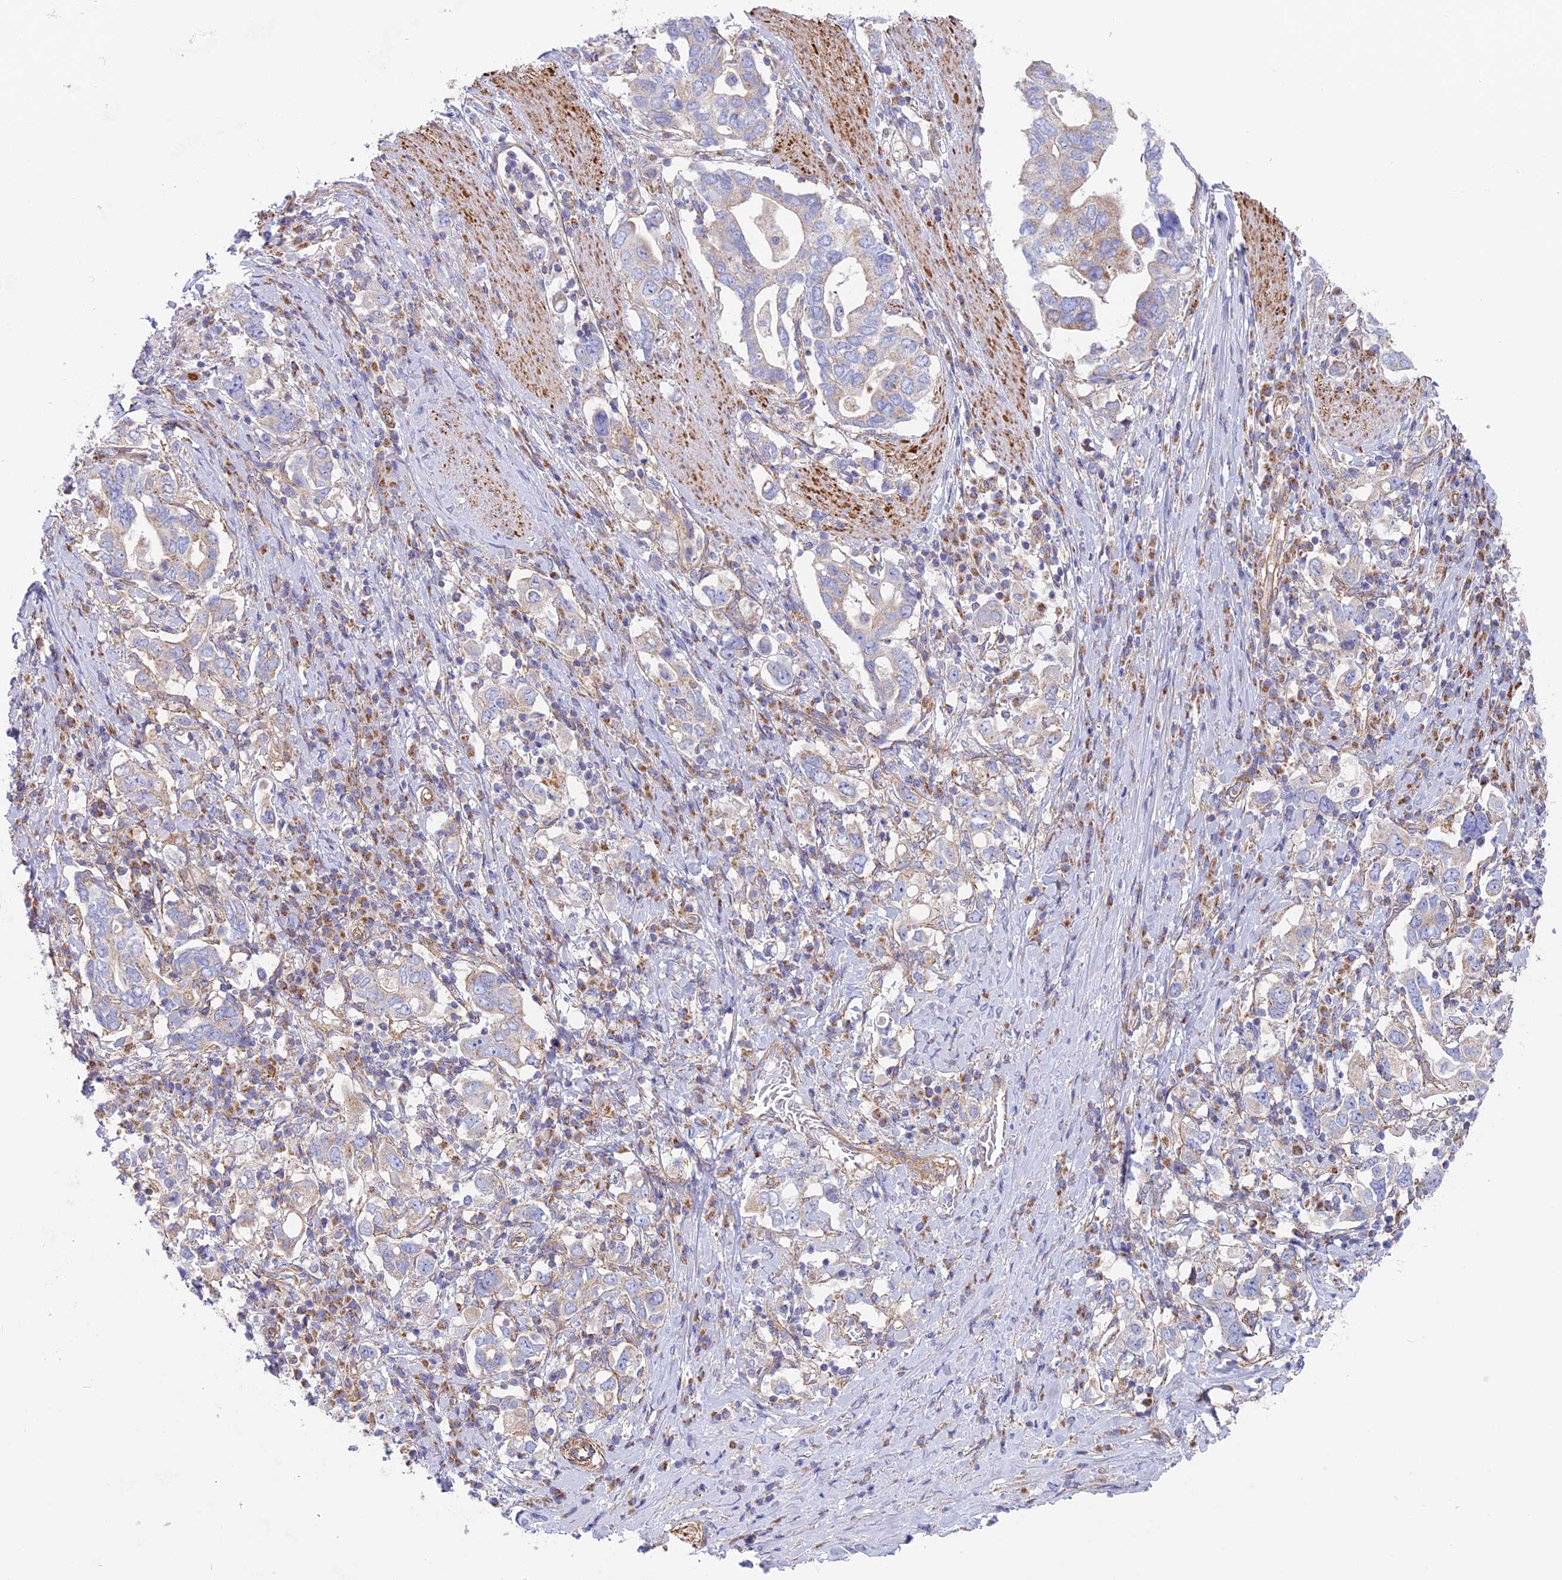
{"staining": {"intensity": "negative", "quantity": "none", "location": "none"}, "tissue": "stomach cancer", "cell_type": "Tumor cells", "image_type": "cancer", "snomed": [{"axis": "morphology", "description": "Adenocarcinoma, NOS"}, {"axis": "topography", "description": "Stomach, upper"}, {"axis": "topography", "description": "Stomach"}], "caption": "Stomach cancer (adenocarcinoma) stained for a protein using immunohistochemistry (IHC) exhibits no positivity tumor cells.", "gene": "DDA1", "patient": {"sex": "male", "age": 62}}